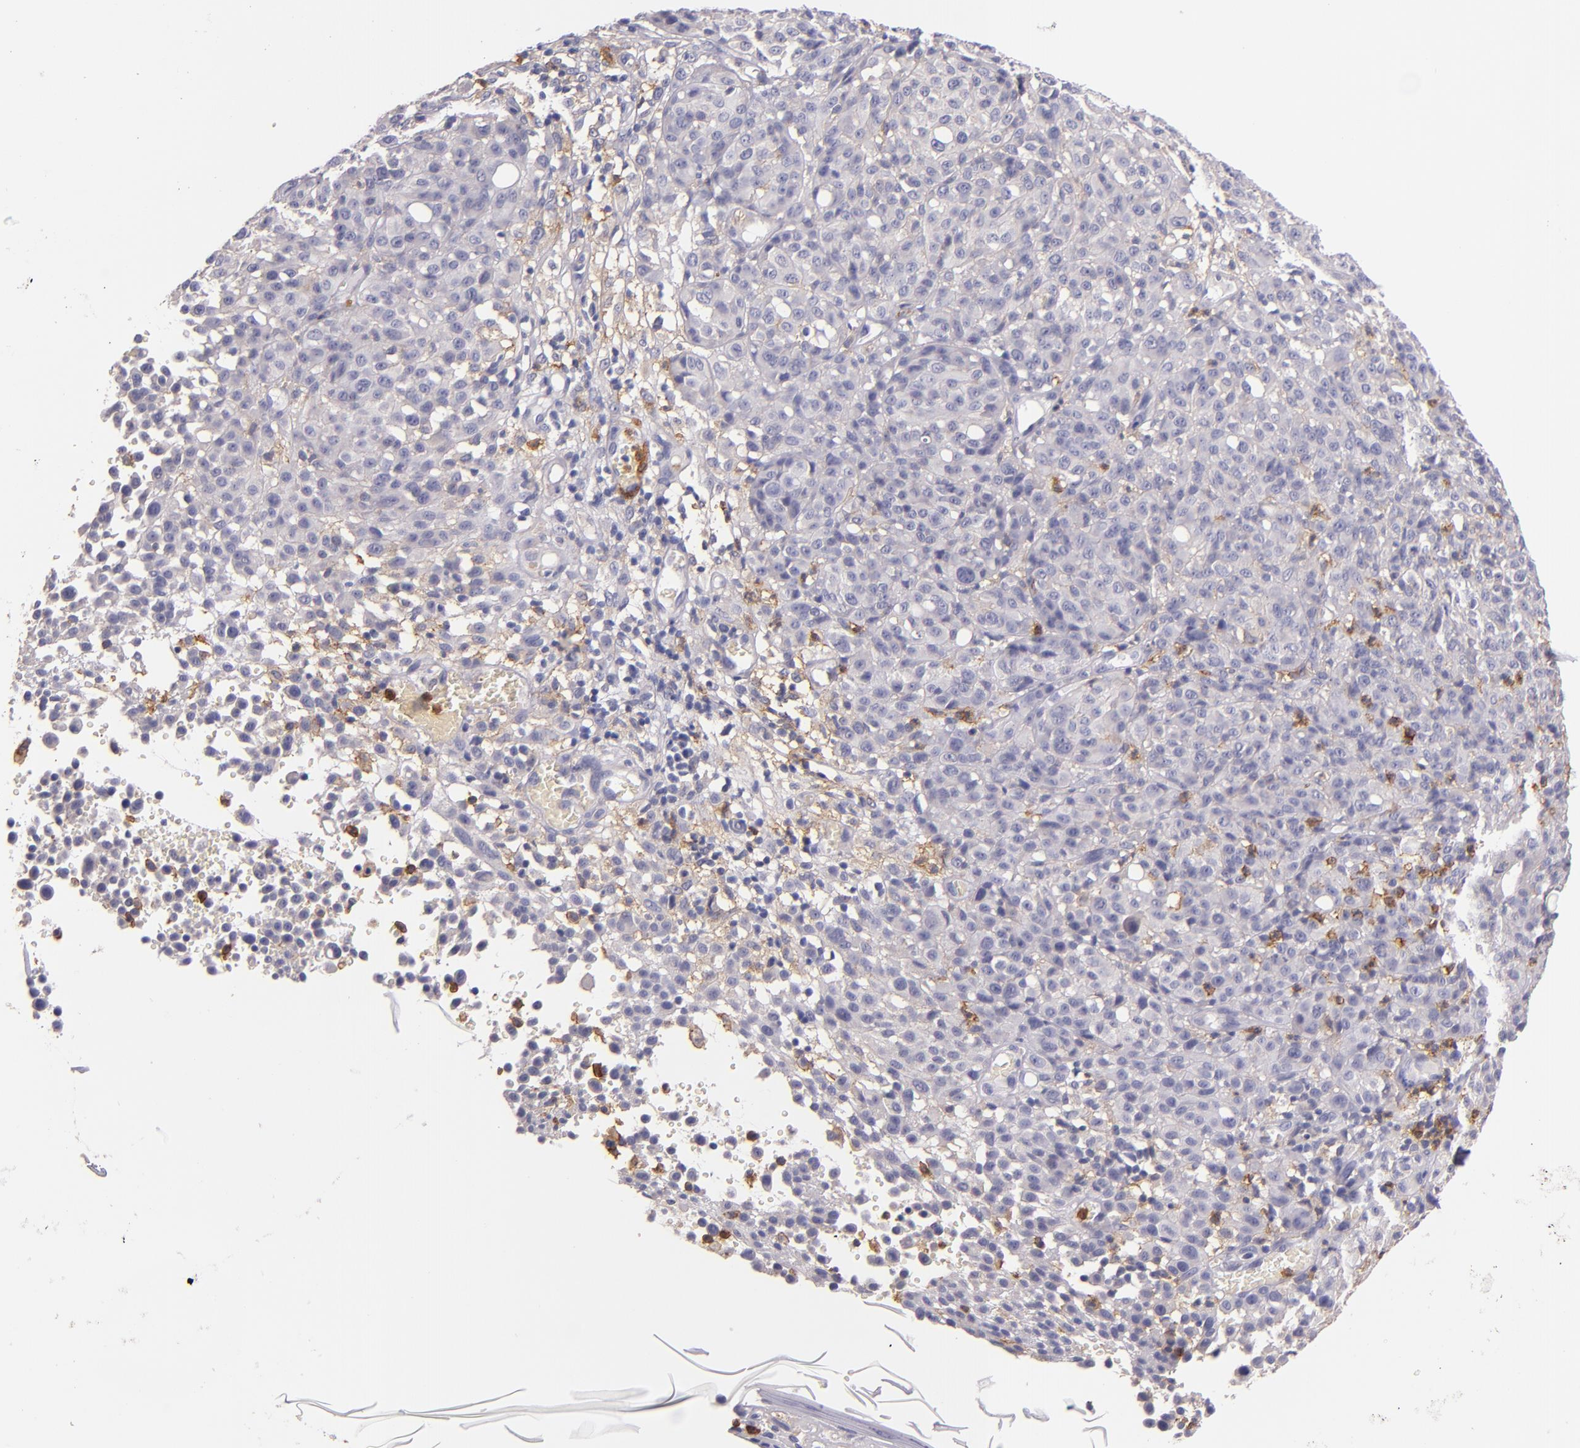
{"staining": {"intensity": "negative", "quantity": "none", "location": "none"}, "tissue": "melanoma", "cell_type": "Tumor cells", "image_type": "cancer", "snomed": [{"axis": "morphology", "description": "Malignant melanoma, NOS"}, {"axis": "topography", "description": "Skin"}], "caption": "Tumor cells show no significant protein expression in melanoma.", "gene": "C5AR1", "patient": {"sex": "female", "age": 49}}